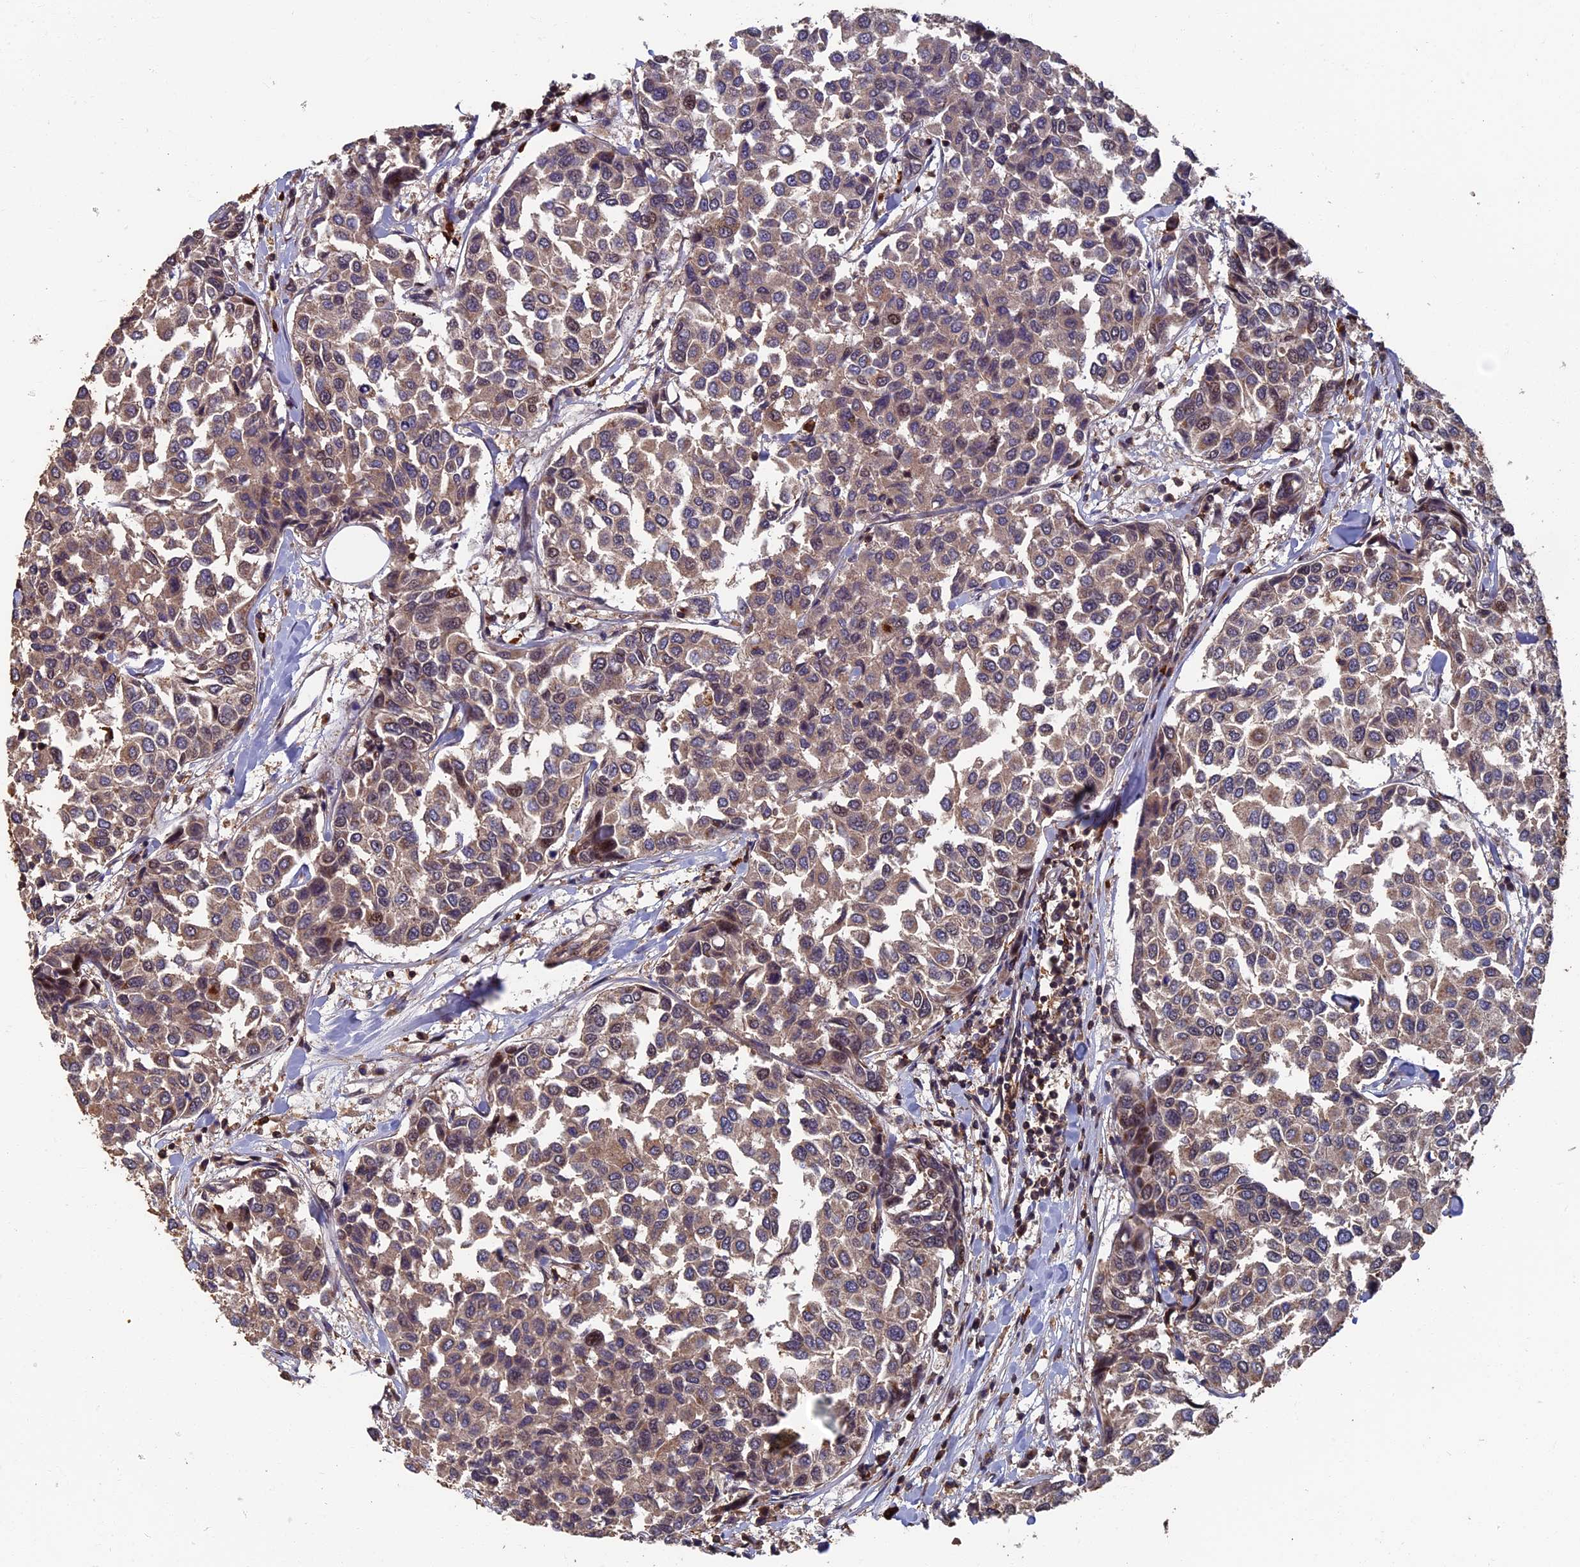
{"staining": {"intensity": "weak", "quantity": ">75%", "location": "cytoplasmic/membranous"}, "tissue": "breast cancer", "cell_type": "Tumor cells", "image_type": "cancer", "snomed": [{"axis": "morphology", "description": "Duct carcinoma"}, {"axis": "topography", "description": "Breast"}], "caption": "Protein staining of intraductal carcinoma (breast) tissue exhibits weak cytoplasmic/membranous staining in approximately >75% of tumor cells.", "gene": "RASGRF1", "patient": {"sex": "female", "age": 55}}